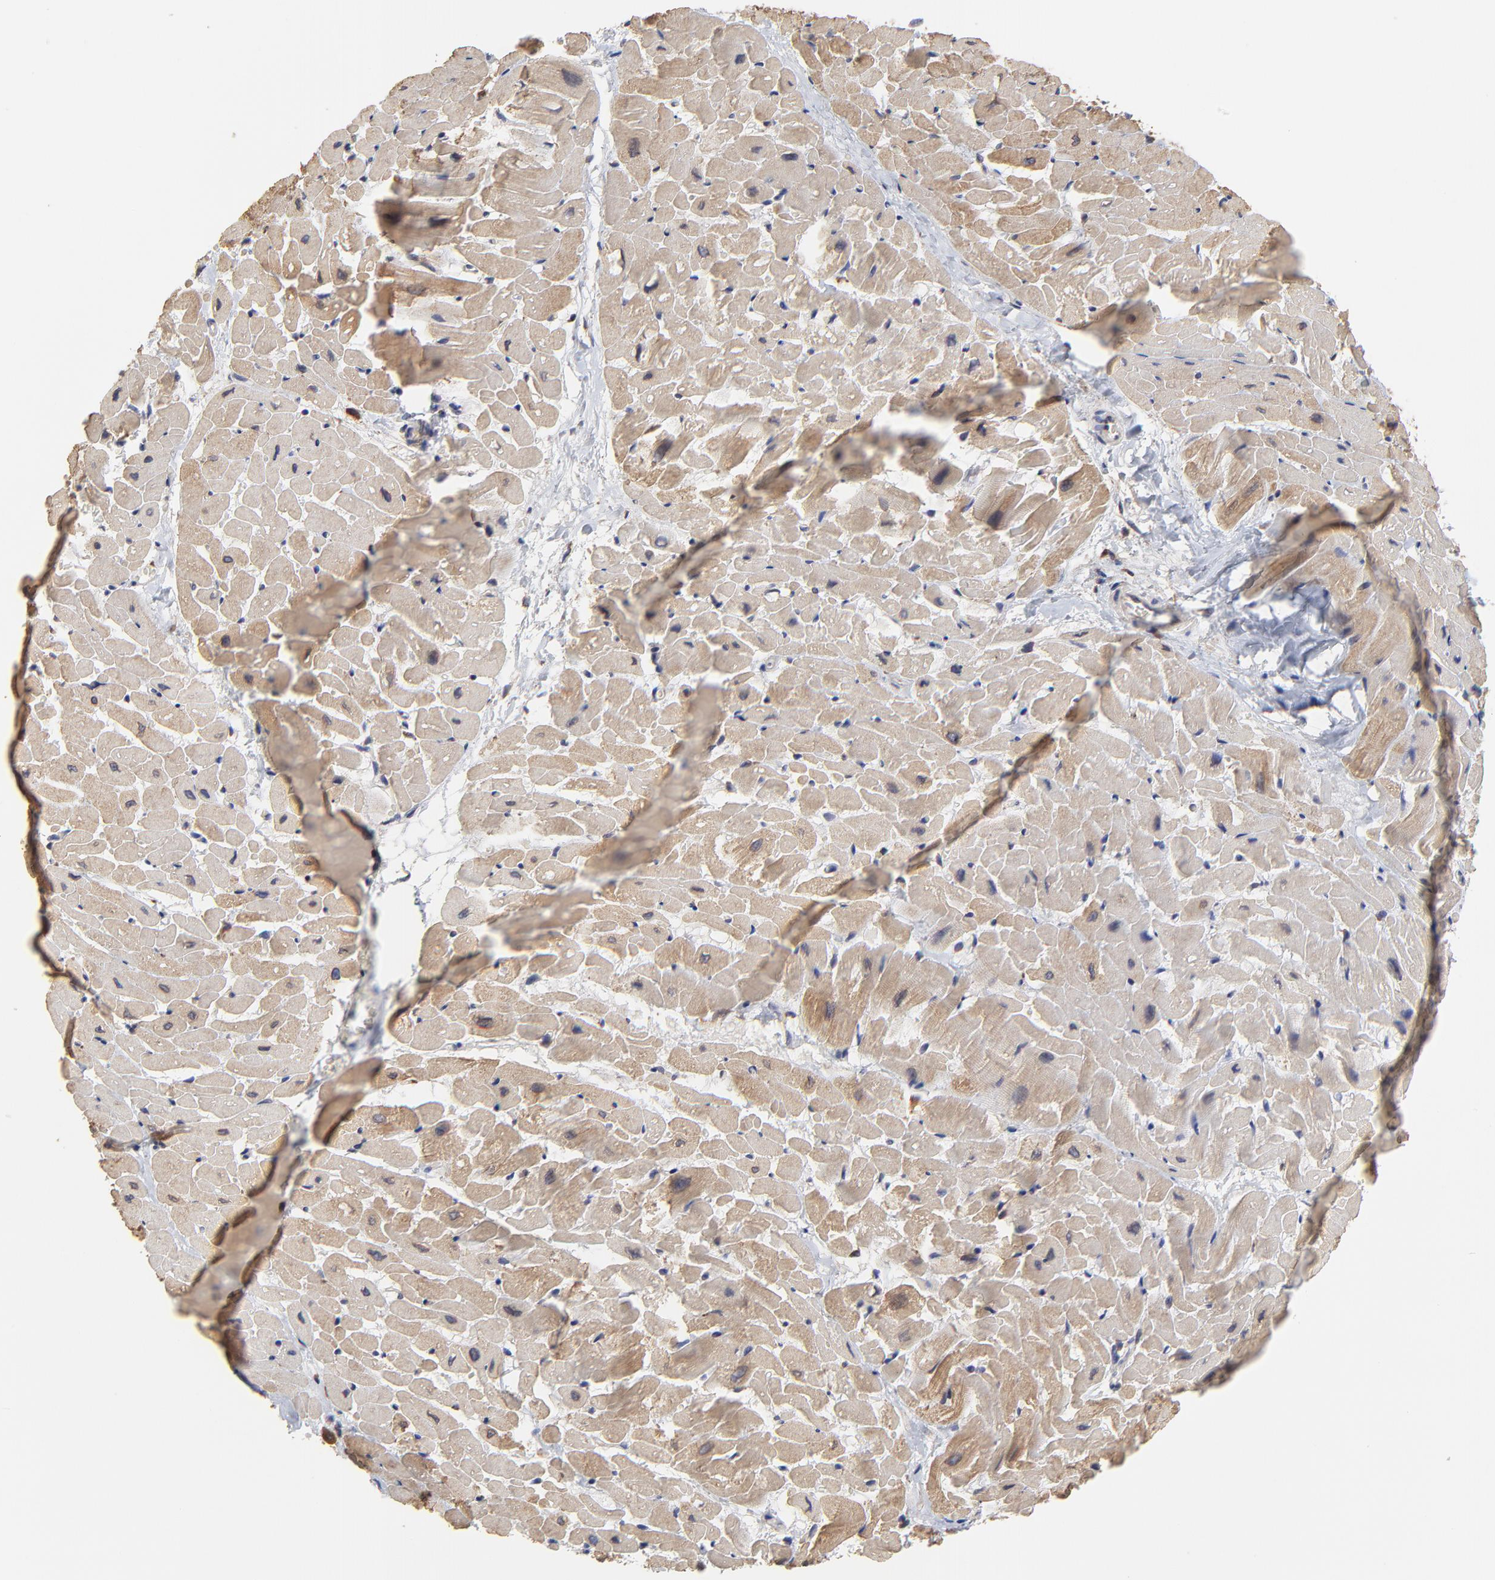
{"staining": {"intensity": "moderate", "quantity": ">75%", "location": "cytoplasmic/membranous"}, "tissue": "heart muscle", "cell_type": "Cardiomyocytes", "image_type": "normal", "snomed": [{"axis": "morphology", "description": "Normal tissue, NOS"}, {"axis": "topography", "description": "Heart"}], "caption": "IHC micrograph of benign heart muscle stained for a protein (brown), which displays medium levels of moderate cytoplasmic/membranous expression in approximately >75% of cardiomyocytes.", "gene": "ZNF550", "patient": {"sex": "male", "age": 45}}